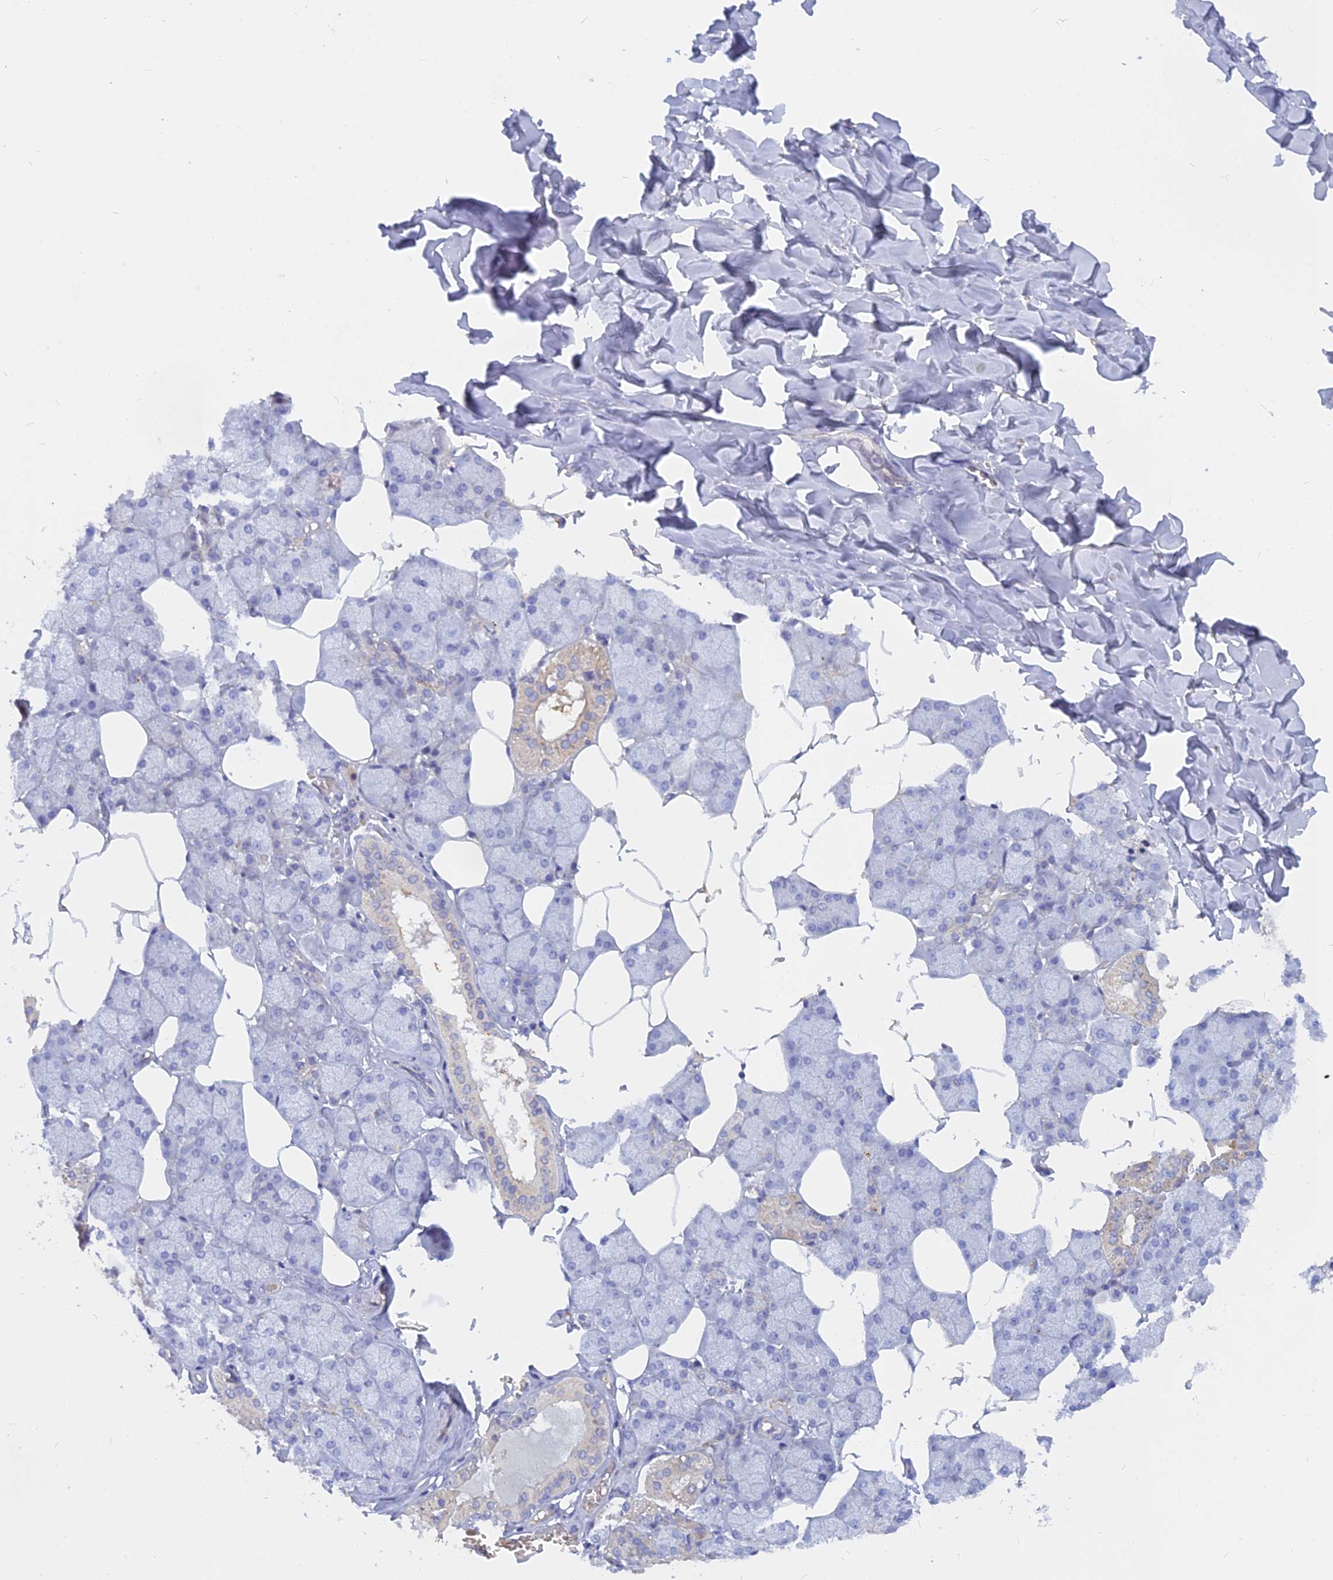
{"staining": {"intensity": "moderate", "quantity": "<25%", "location": "cytoplasmic/membranous"}, "tissue": "salivary gland", "cell_type": "Glandular cells", "image_type": "normal", "snomed": [{"axis": "morphology", "description": "Normal tissue, NOS"}, {"axis": "topography", "description": "Salivary gland"}], "caption": "An image of salivary gland stained for a protein displays moderate cytoplasmic/membranous brown staining in glandular cells. (DAB = brown stain, brightfield microscopy at high magnification).", "gene": "CACNA1B", "patient": {"sex": "male", "age": 62}}